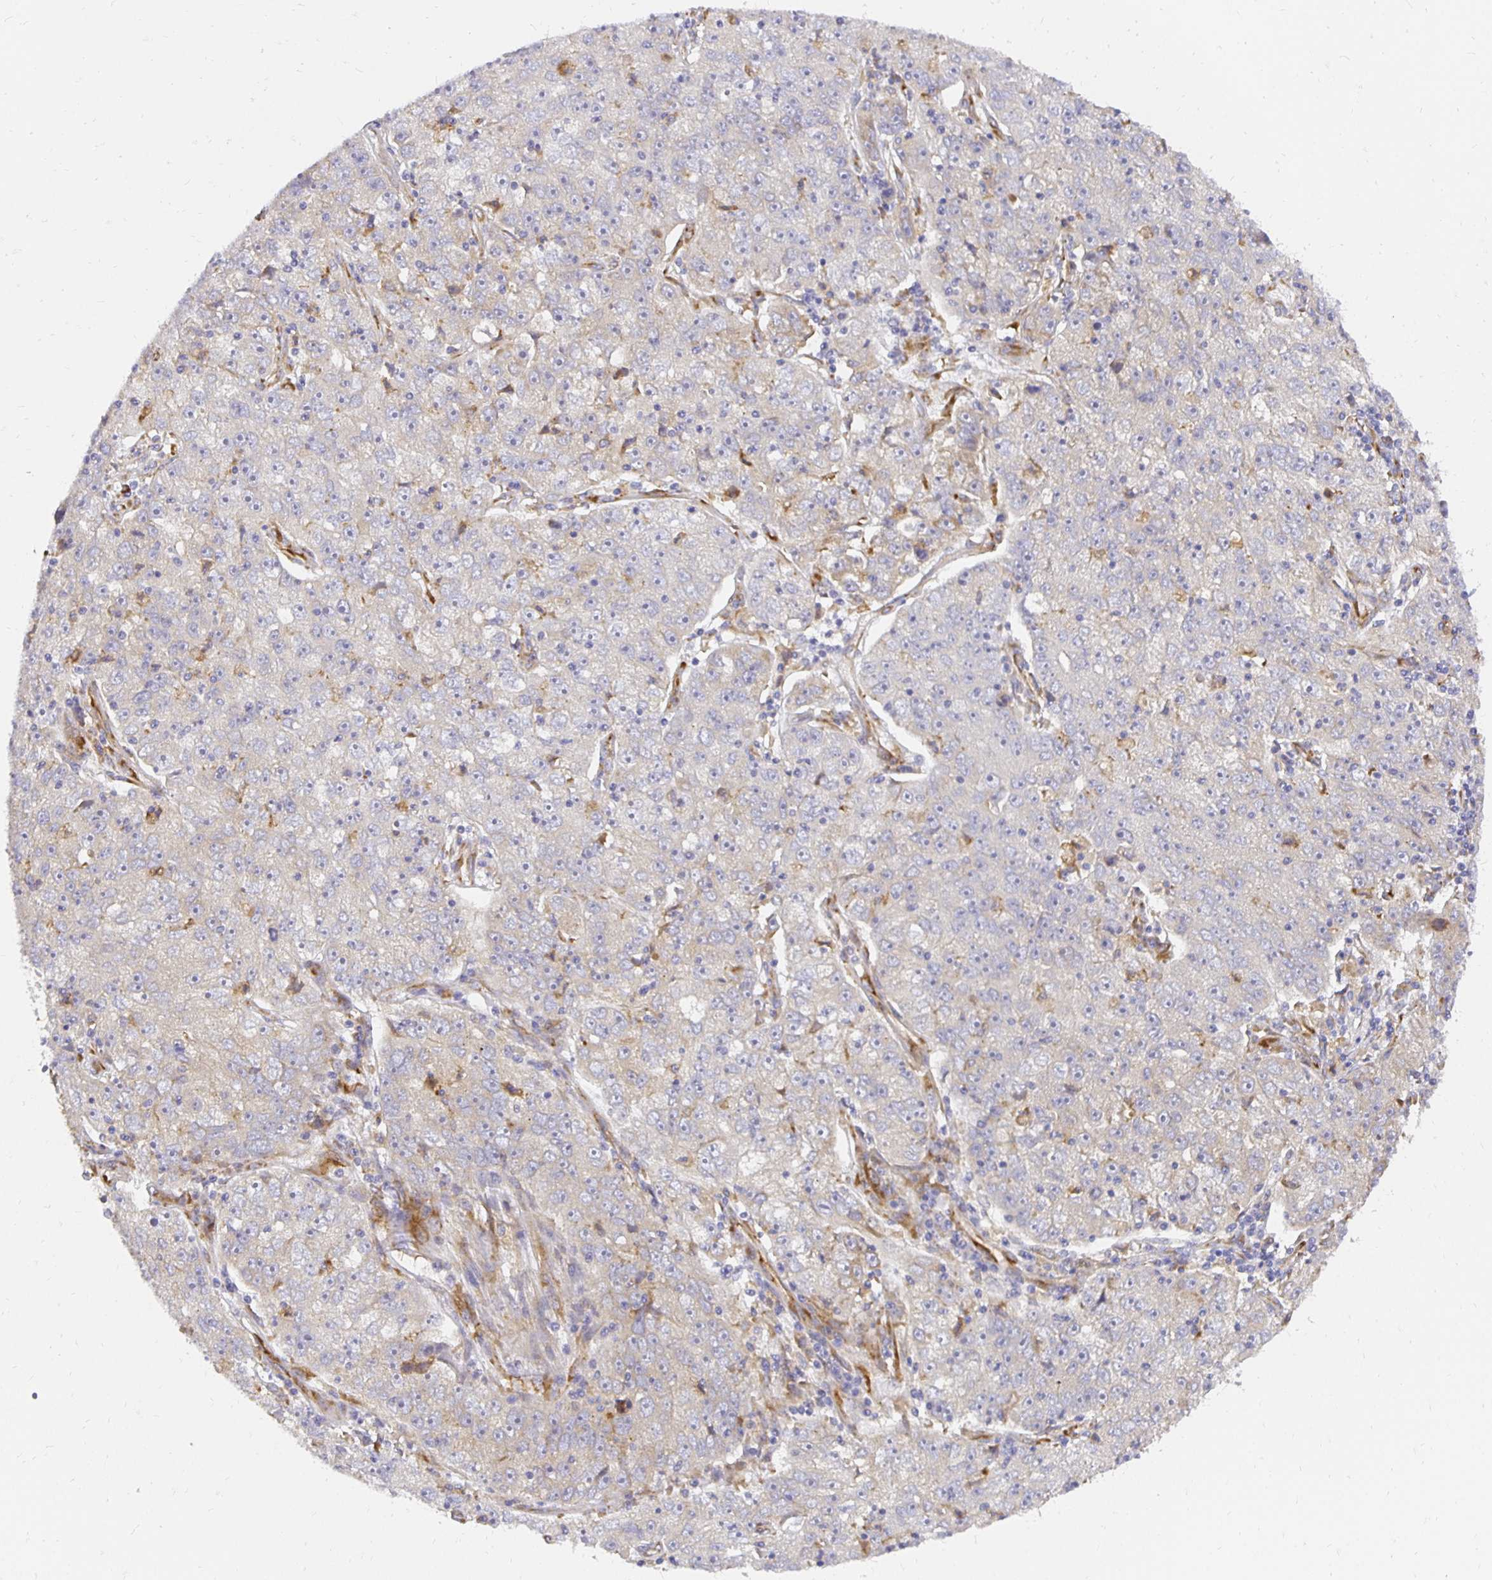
{"staining": {"intensity": "negative", "quantity": "none", "location": "none"}, "tissue": "lung cancer", "cell_type": "Tumor cells", "image_type": "cancer", "snomed": [{"axis": "morphology", "description": "Normal morphology"}, {"axis": "morphology", "description": "Adenocarcinoma, NOS"}, {"axis": "topography", "description": "Lymph node"}, {"axis": "topography", "description": "Lung"}], "caption": "Protein analysis of lung adenocarcinoma exhibits no significant expression in tumor cells. (Immunohistochemistry (ihc), brightfield microscopy, high magnification).", "gene": "PLOD1", "patient": {"sex": "female", "age": 57}}